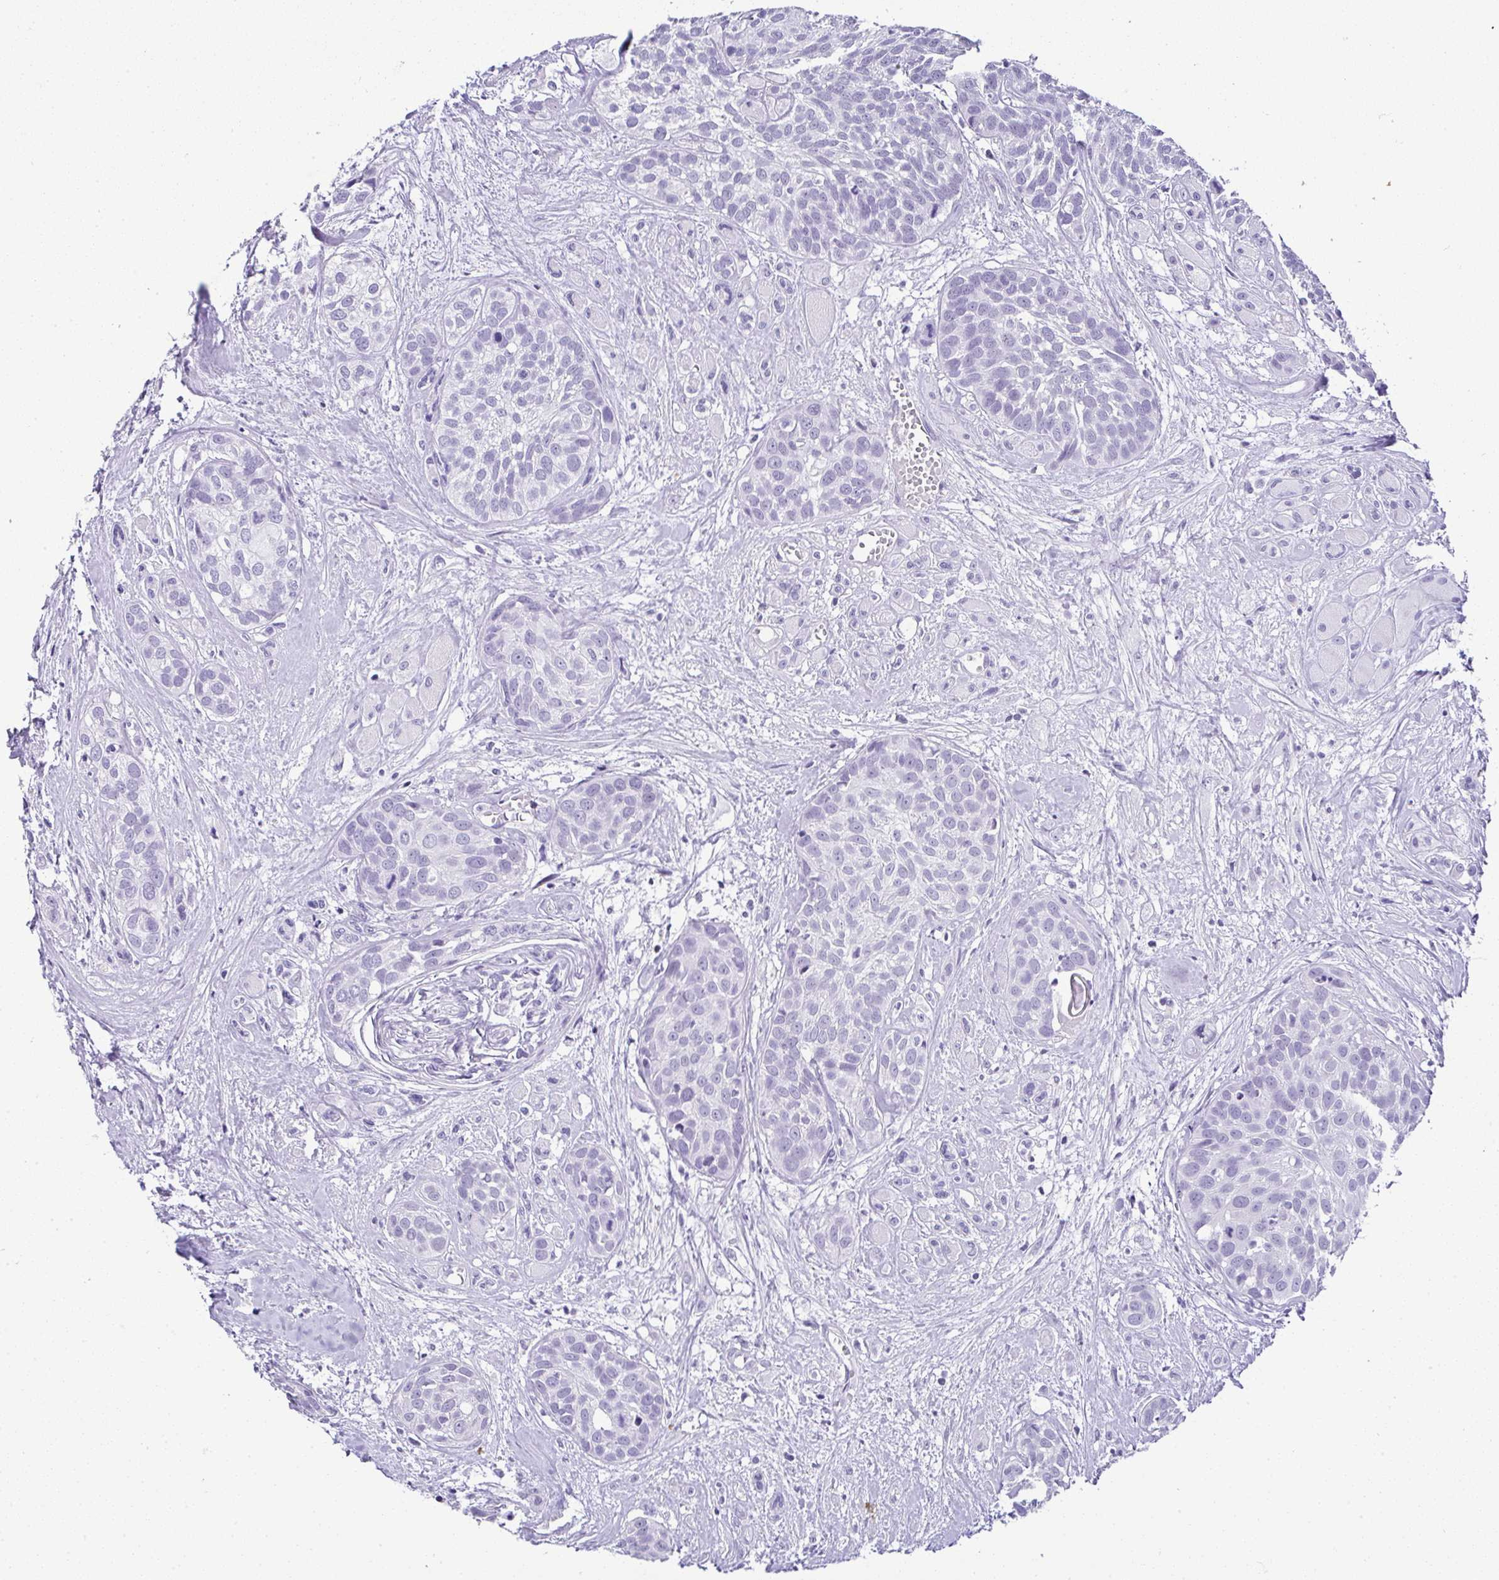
{"staining": {"intensity": "negative", "quantity": "none", "location": "none"}, "tissue": "head and neck cancer", "cell_type": "Tumor cells", "image_type": "cancer", "snomed": [{"axis": "morphology", "description": "Squamous cell carcinoma, NOS"}, {"axis": "topography", "description": "Head-Neck"}], "caption": "There is no significant staining in tumor cells of squamous cell carcinoma (head and neck).", "gene": "RNF183", "patient": {"sex": "female", "age": 50}}